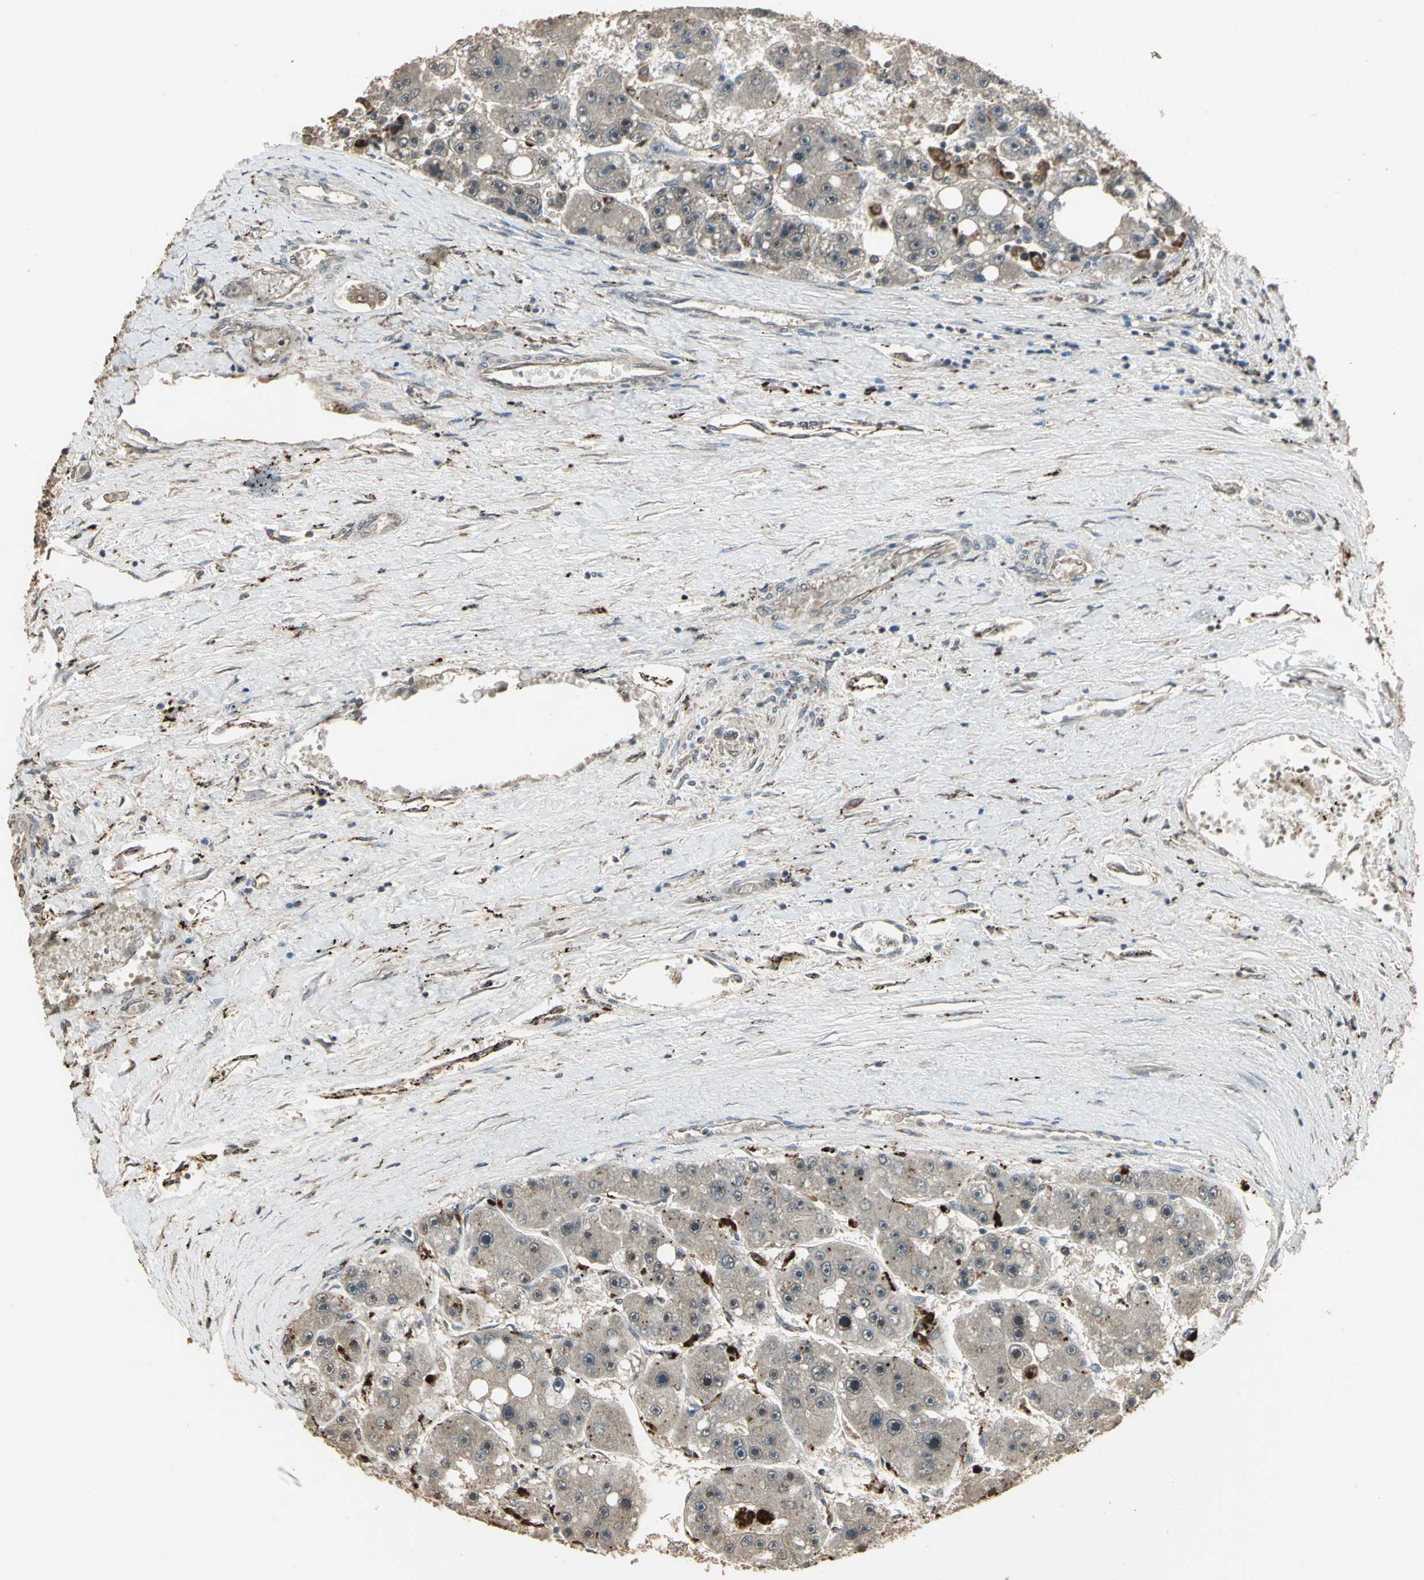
{"staining": {"intensity": "weak", "quantity": "<25%", "location": "cytoplasmic/membranous"}, "tissue": "liver cancer", "cell_type": "Tumor cells", "image_type": "cancer", "snomed": [{"axis": "morphology", "description": "Carcinoma, Hepatocellular, NOS"}, {"axis": "topography", "description": "Liver"}], "caption": "Protein analysis of liver cancer (hepatocellular carcinoma) demonstrates no significant positivity in tumor cells.", "gene": "UCHL5", "patient": {"sex": "female", "age": 61}}